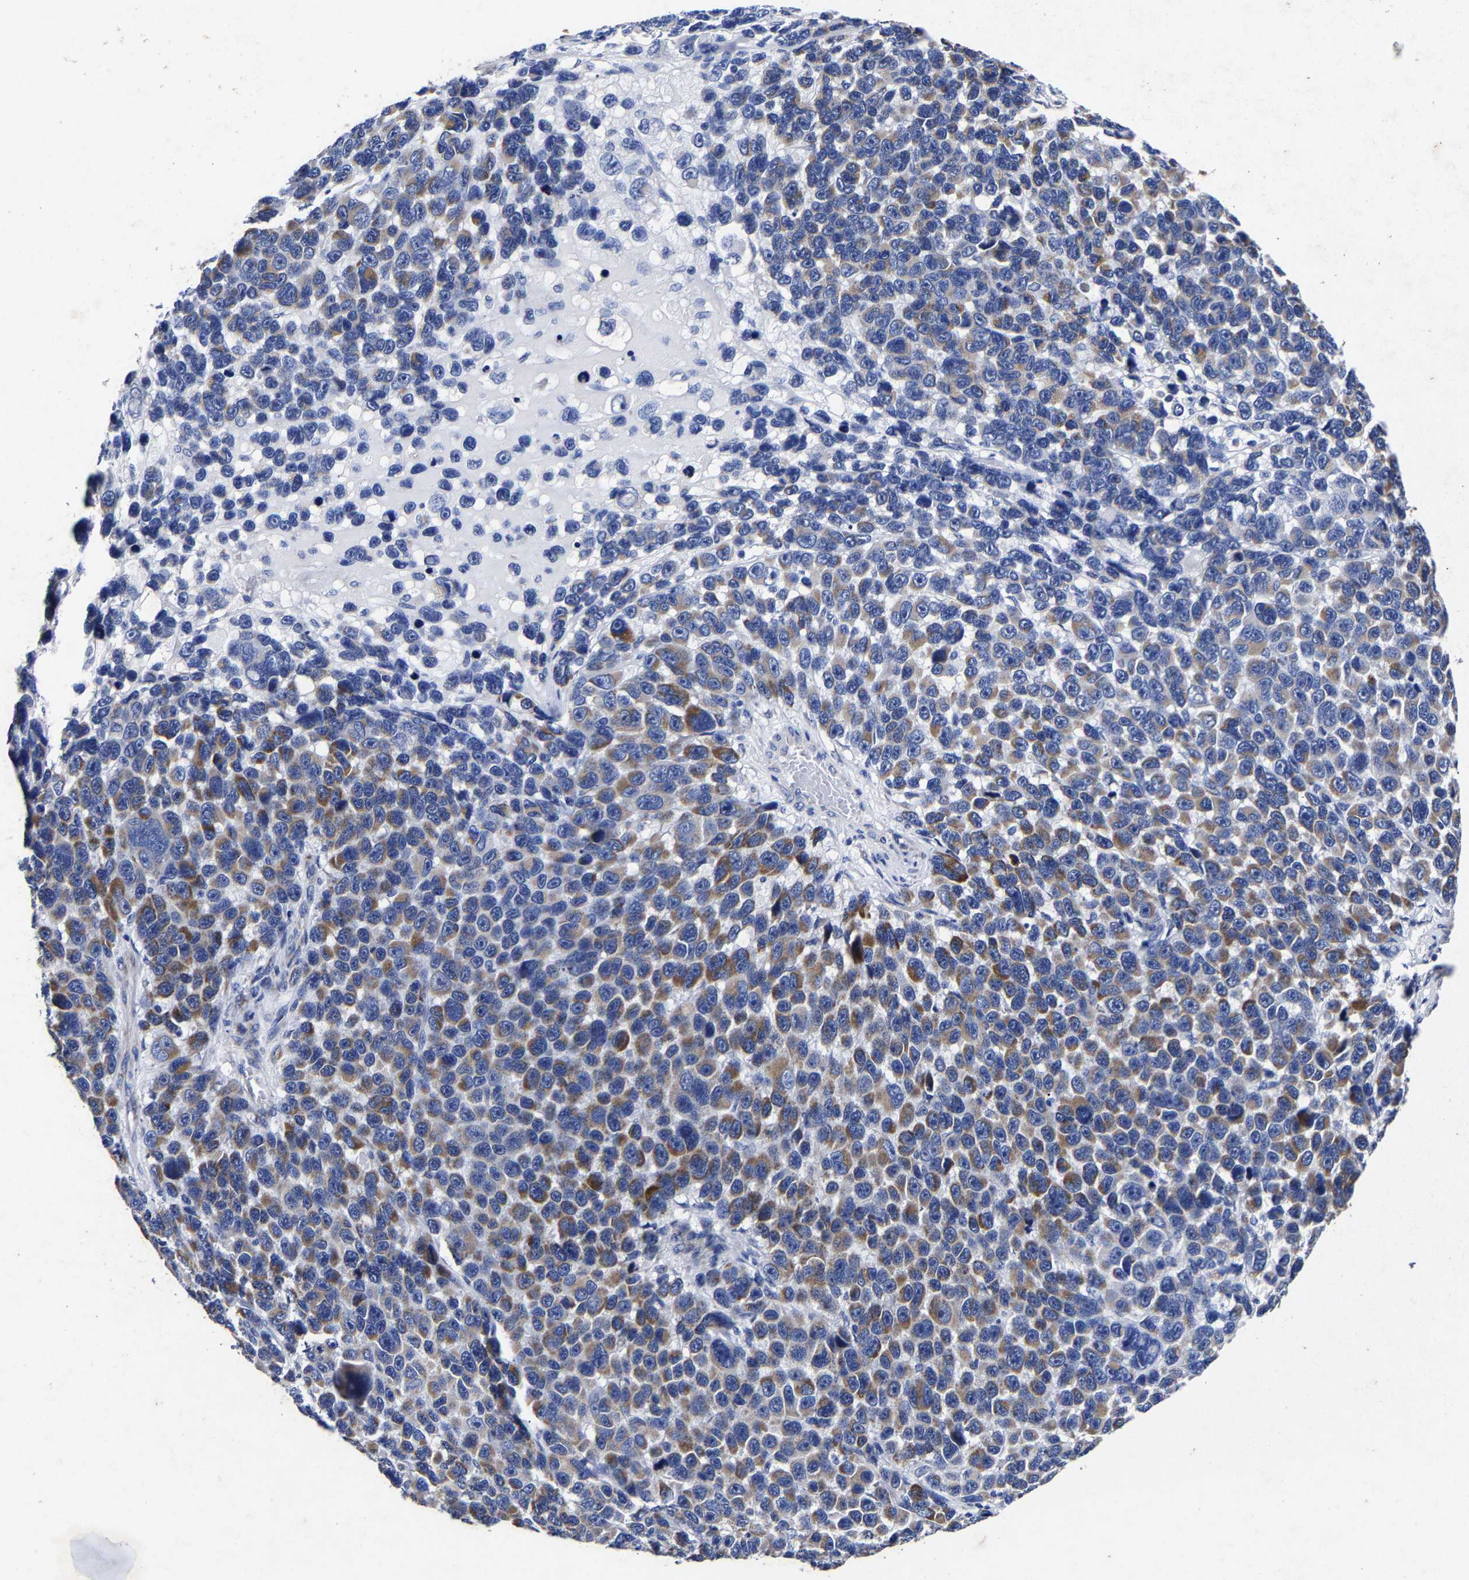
{"staining": {"intensity": "moderate", "quantity": "25%-75%", "location": "cytoplasmic/membranous"}, "tissue": "melanoma", "cell_type": "Tumor cells", "image_type": "cancer", "snomed": [{"axis": "morphology", "description": "Malignant melanoma, NOS"}, {"axis": "topography", "description": "Skin"}], "caption": "Immunohistochemical staining of human malignant melanoma exhibits medium levels of moderate cytoplasmic/membranous protein positivity in approximately 25%-75% of tumor cells. The protein of interest is stained brown, and the nuclei are stained in blue (DAB (3,3'-diaminobenzidine) IHC with brightfield microscopy, high magnification).", "gene": "AASS", "patient": {"sex": "male", "age": 53}}